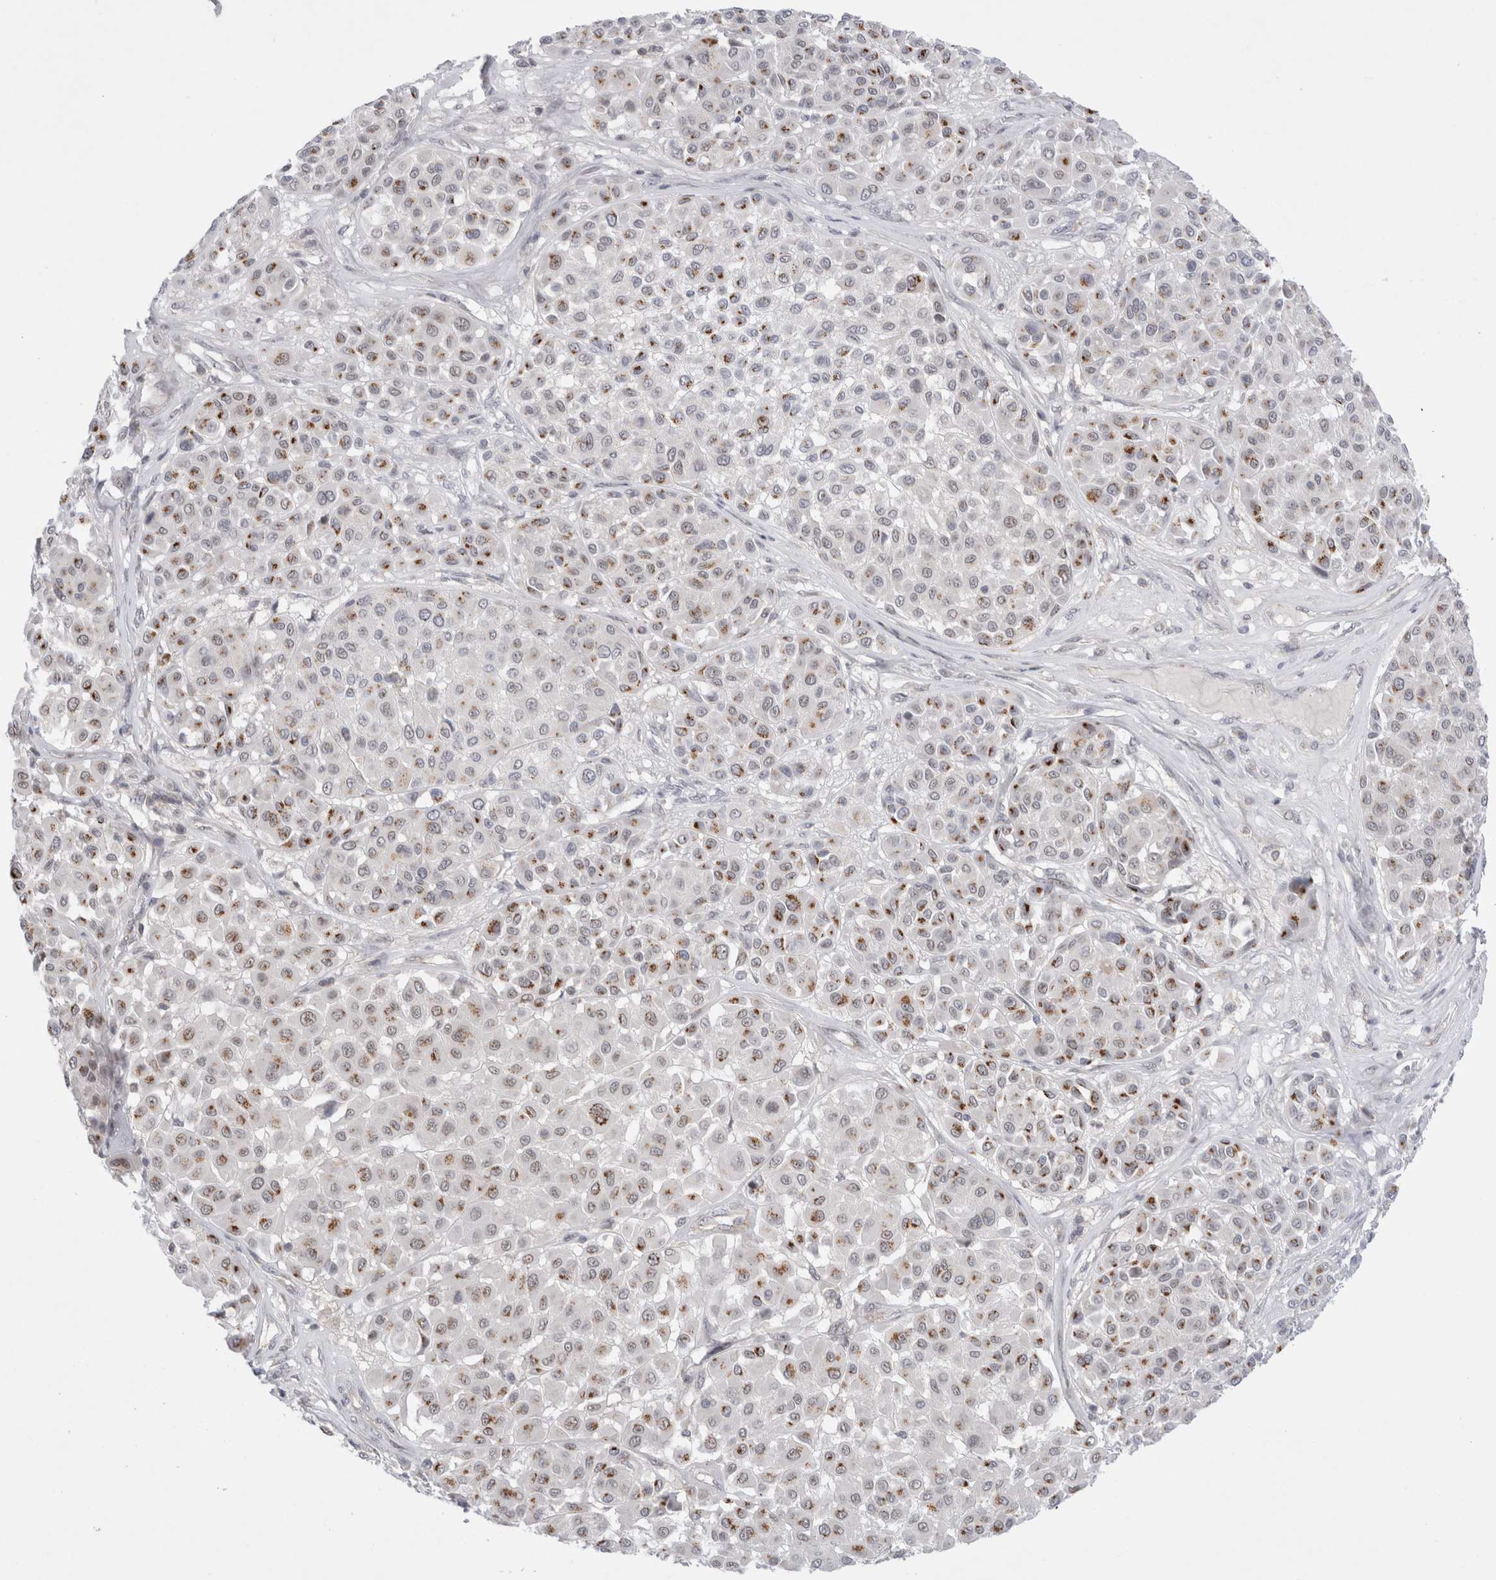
{"staining": {"intensity": "moderate", "quantity": ">75%", "location": "cytoplasmic/membranous"}, "tissue": "melanoma", "cell_type": "Tumor cells", "image_type": "cancer", "snomed": [{"axis": "morphology", "description": "Malignant melanoma, Metastatic site"}, {"axis": "topography", "description": "Soft tissue"}], "caption": "Moderate cytoplasmic/membranous positivity for a protein is identified in approximately >75% of tumor cells of melanoma using IHC.", "gene": "CERS5", "patient": {"sex": "male", "age": 41}}